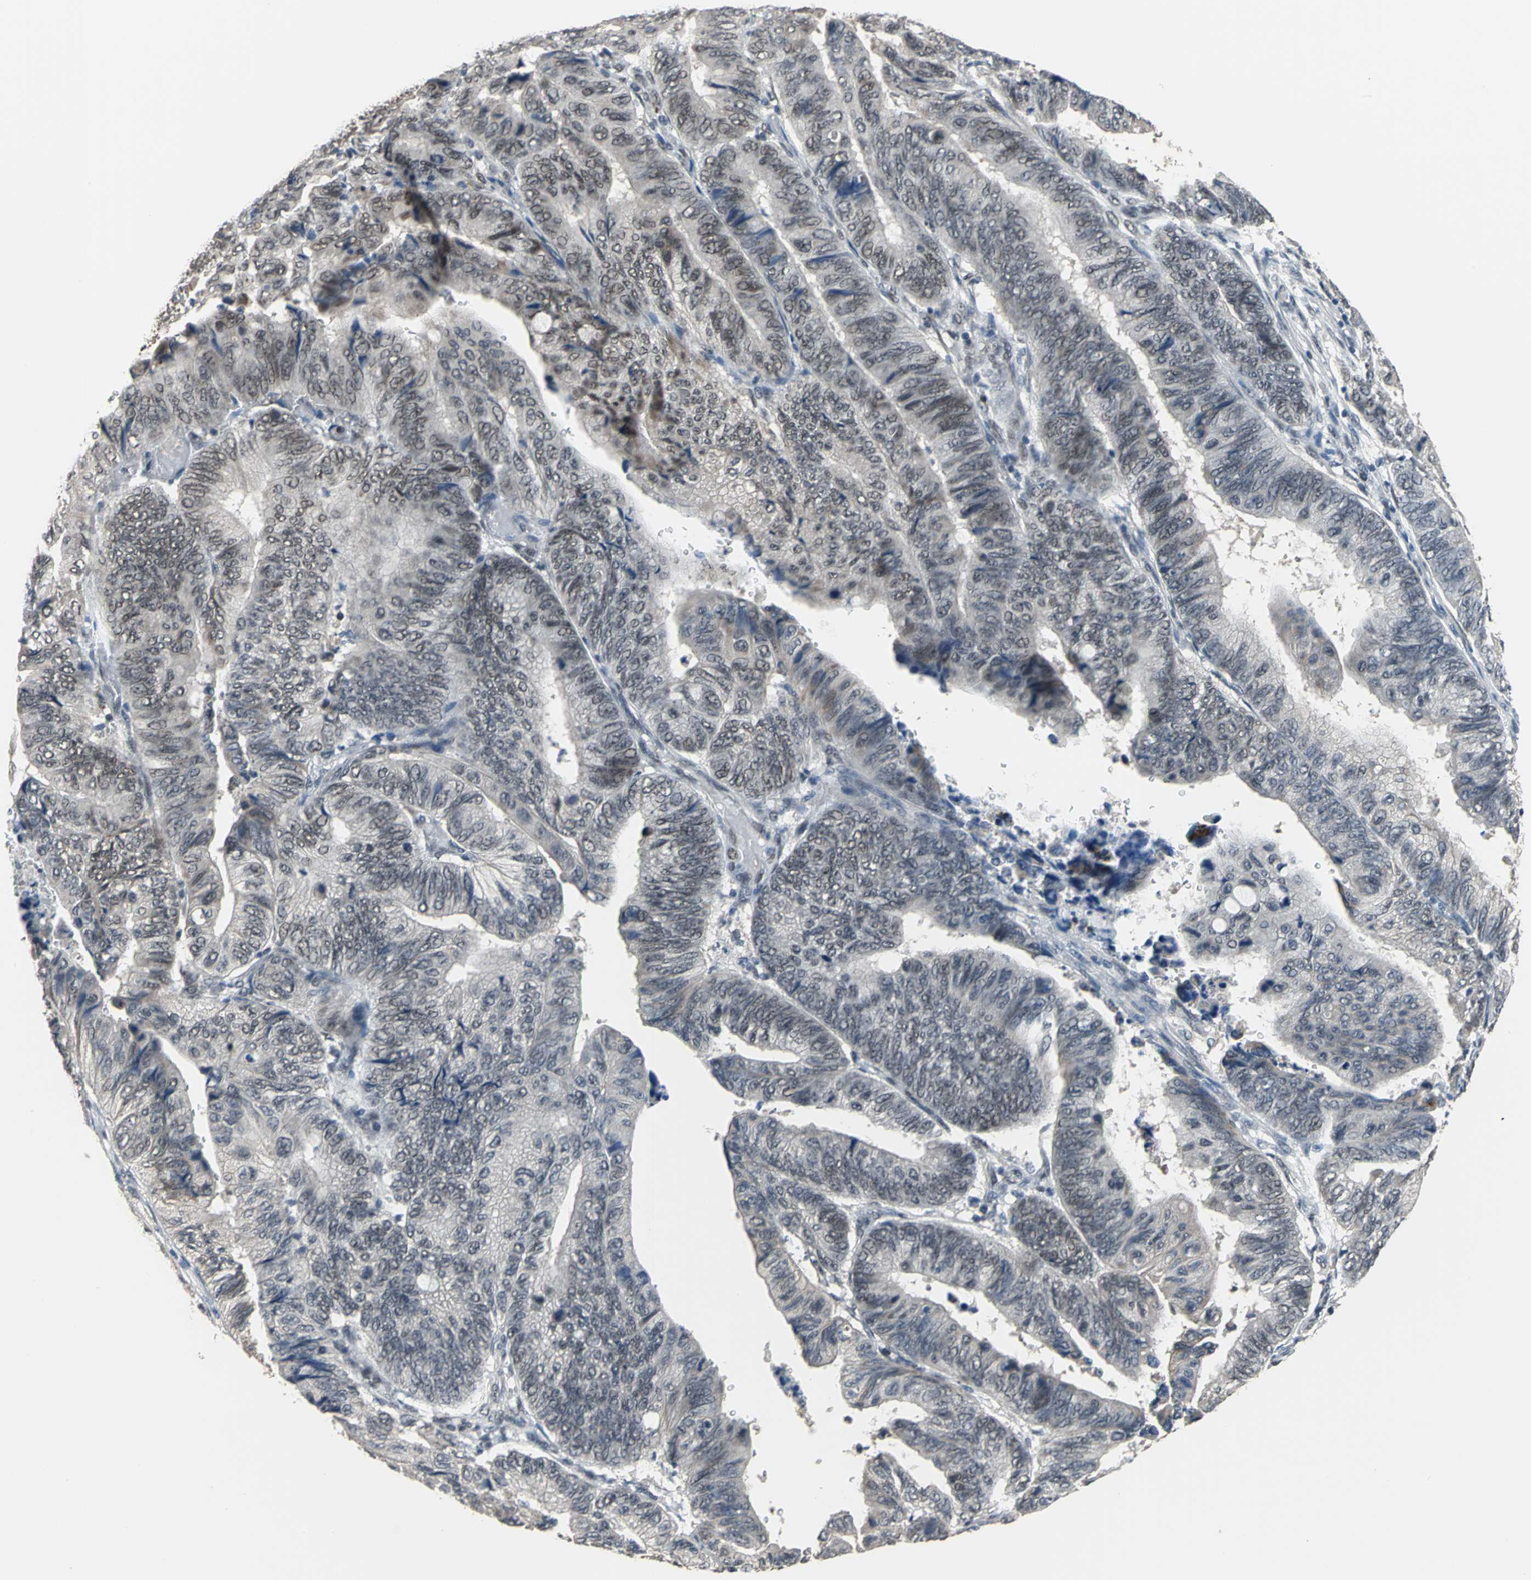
{"staining": {"intensity": "weak", "quantity": "25%-75%", "location": "cytoplasmic/membranous,nuclear"}, "tissue": "colorectal cancer", "cell_type": "Tumor cells", "image_type": "cancer", "snomed": [{"axis": "morphology", "description": "Normal tissue, NOS"}, {"axis": "morphology", "description": "Adenocarcinoma, NOS"}, {"axis": "topography", "description": "Rectum"}, {"axis": "topography", "description": "Peripheral nerve tissue"}], "caption": "Protein staining by IHC displays weak cytoplasmic/membranous and nuclear expression in approximately 25%-75% of tumor cells in adenocarcinoma (colorectal).", "gene": "ELF2", "patient": {"sex": "male", "age": 92}}